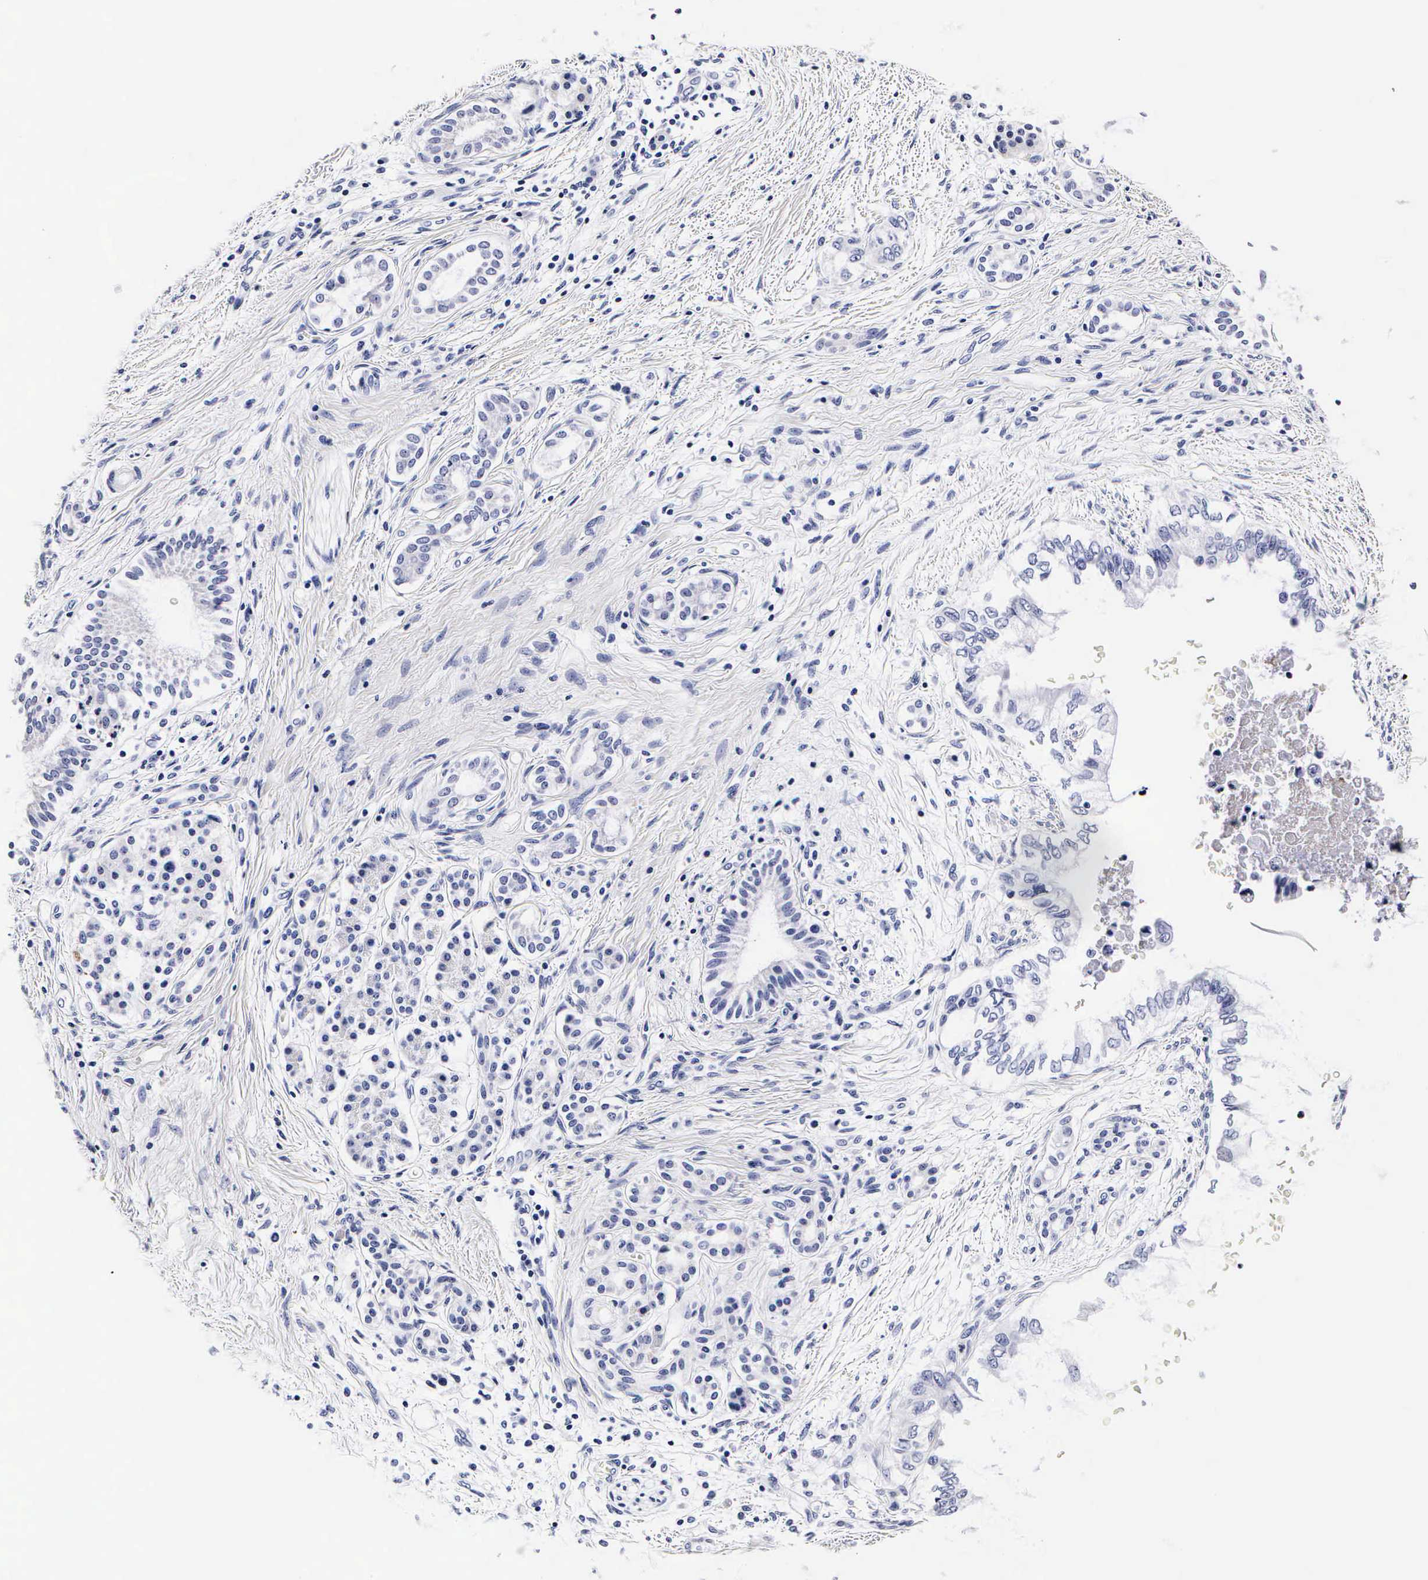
{"staining": {"intensity": "negative", "quantity": "none", "location": "none"}, "tissue": "pancreatic cancer", "cell_type": "Tumor cells", "image_type": "cancer", "snomed": [{"axis": "morphology", "description": "Adenocarcinoma, NOS"}, {"axis": "topography", "description": "Pancreas"}], "caption": "An image of human adenocarcinoma (pancreatic) is negative for staining in tumor cells.", "gene": "RNASE6", "patient": {"sex": "female", "age": 66}}